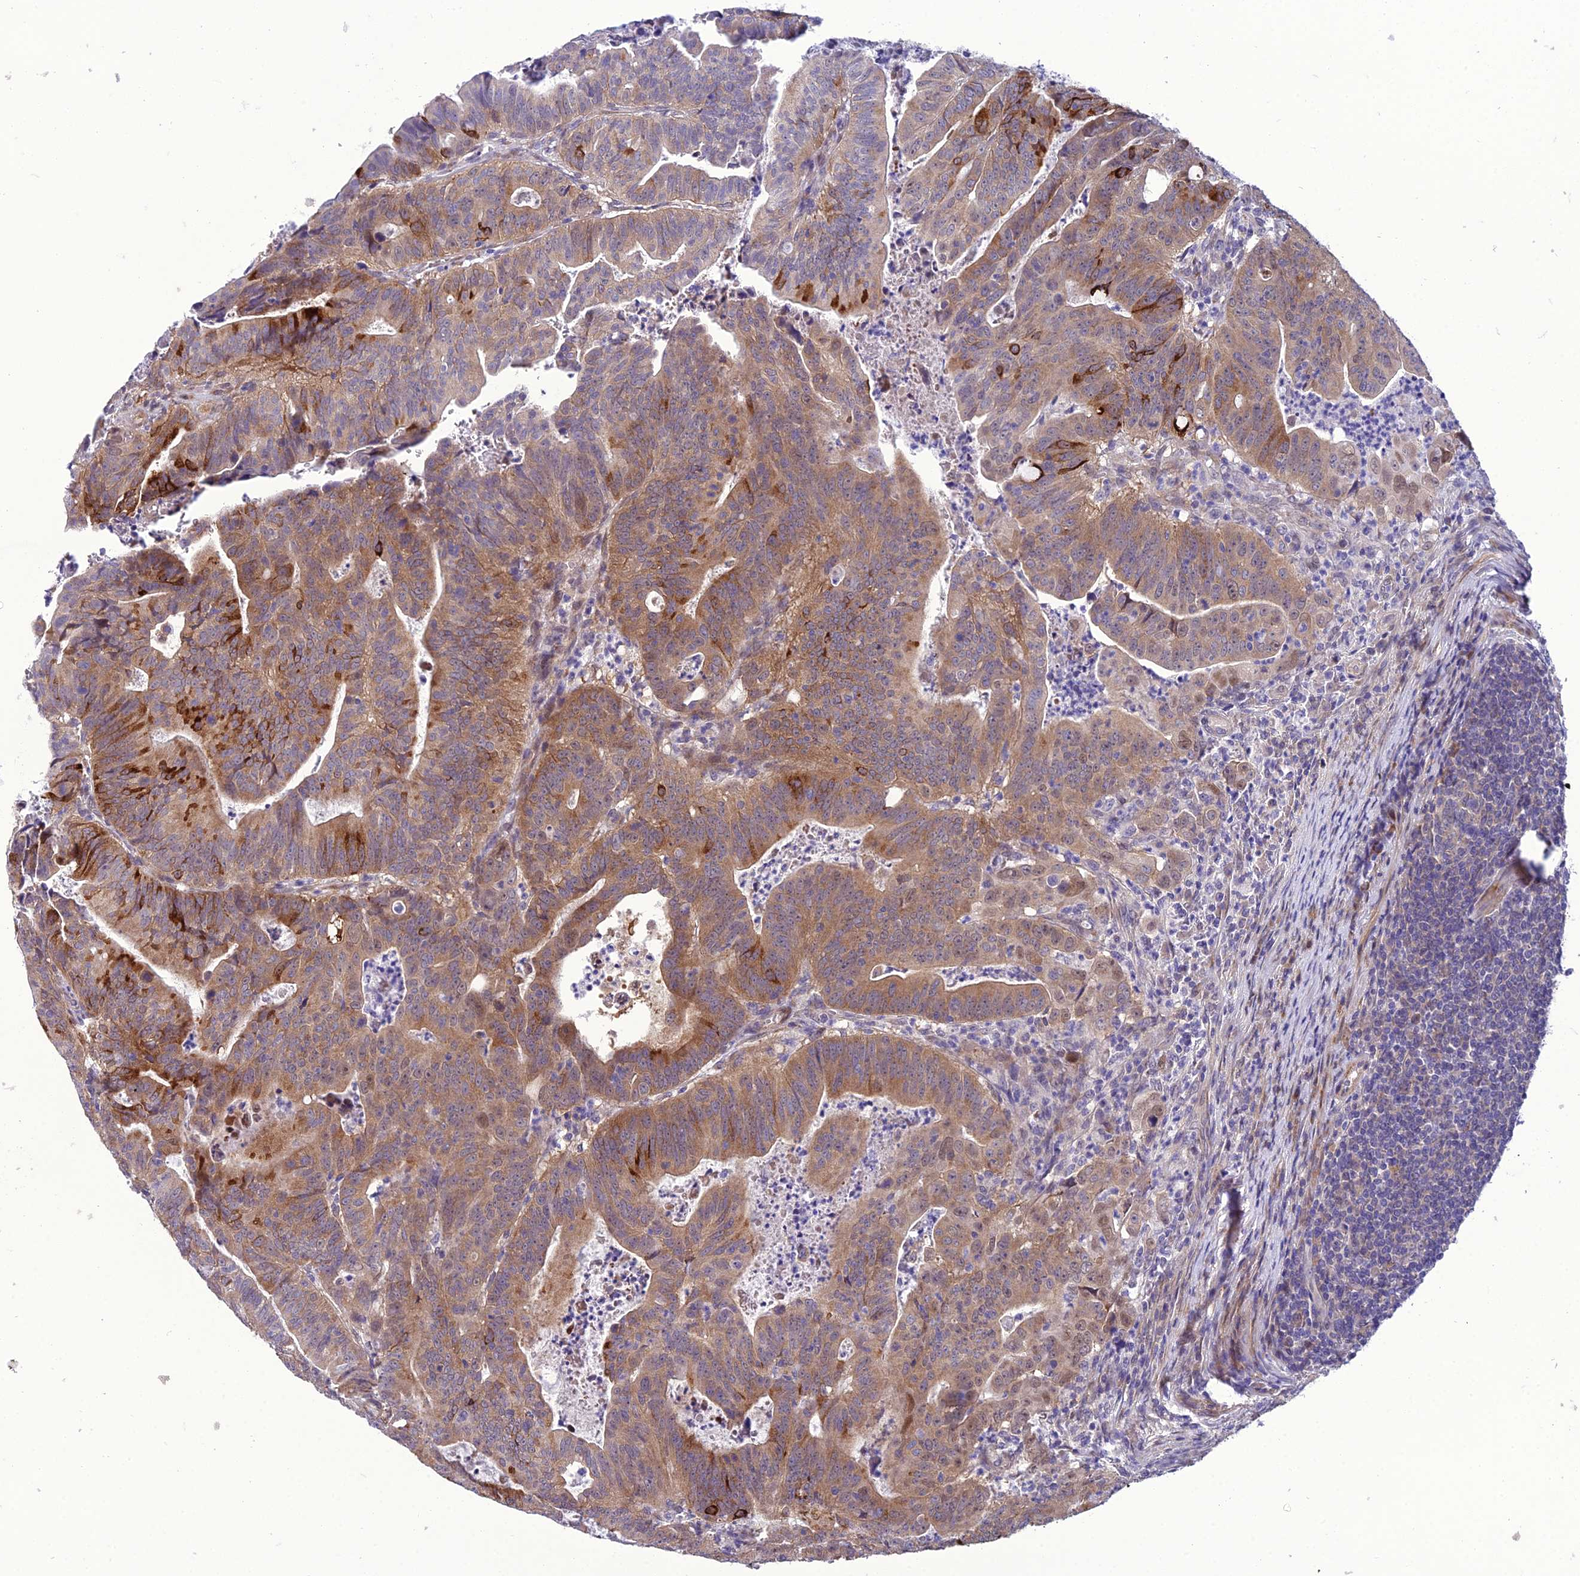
{"staining": {"intensity": "moderate", "quantity": ">75%", "location": "cytoplasmic/membranous"}, "tissue": "colorectal cancer", "cell_type": "Tumor cells", "image_type": "cancer", "snomed": [{"axis": "morphology", "description": "Adenocarcinoma, NOS"}, {"axis": "topography", "description": "Rectum"}], "caption": "Approximately >75% of tumor cells in colorectal cancer show moderate cytoplasmic/membranous protein expression as visualized by brown immunohistochemical staining.", "gene": "GAB4", "patient": {"sex": "male", "age": 69}}